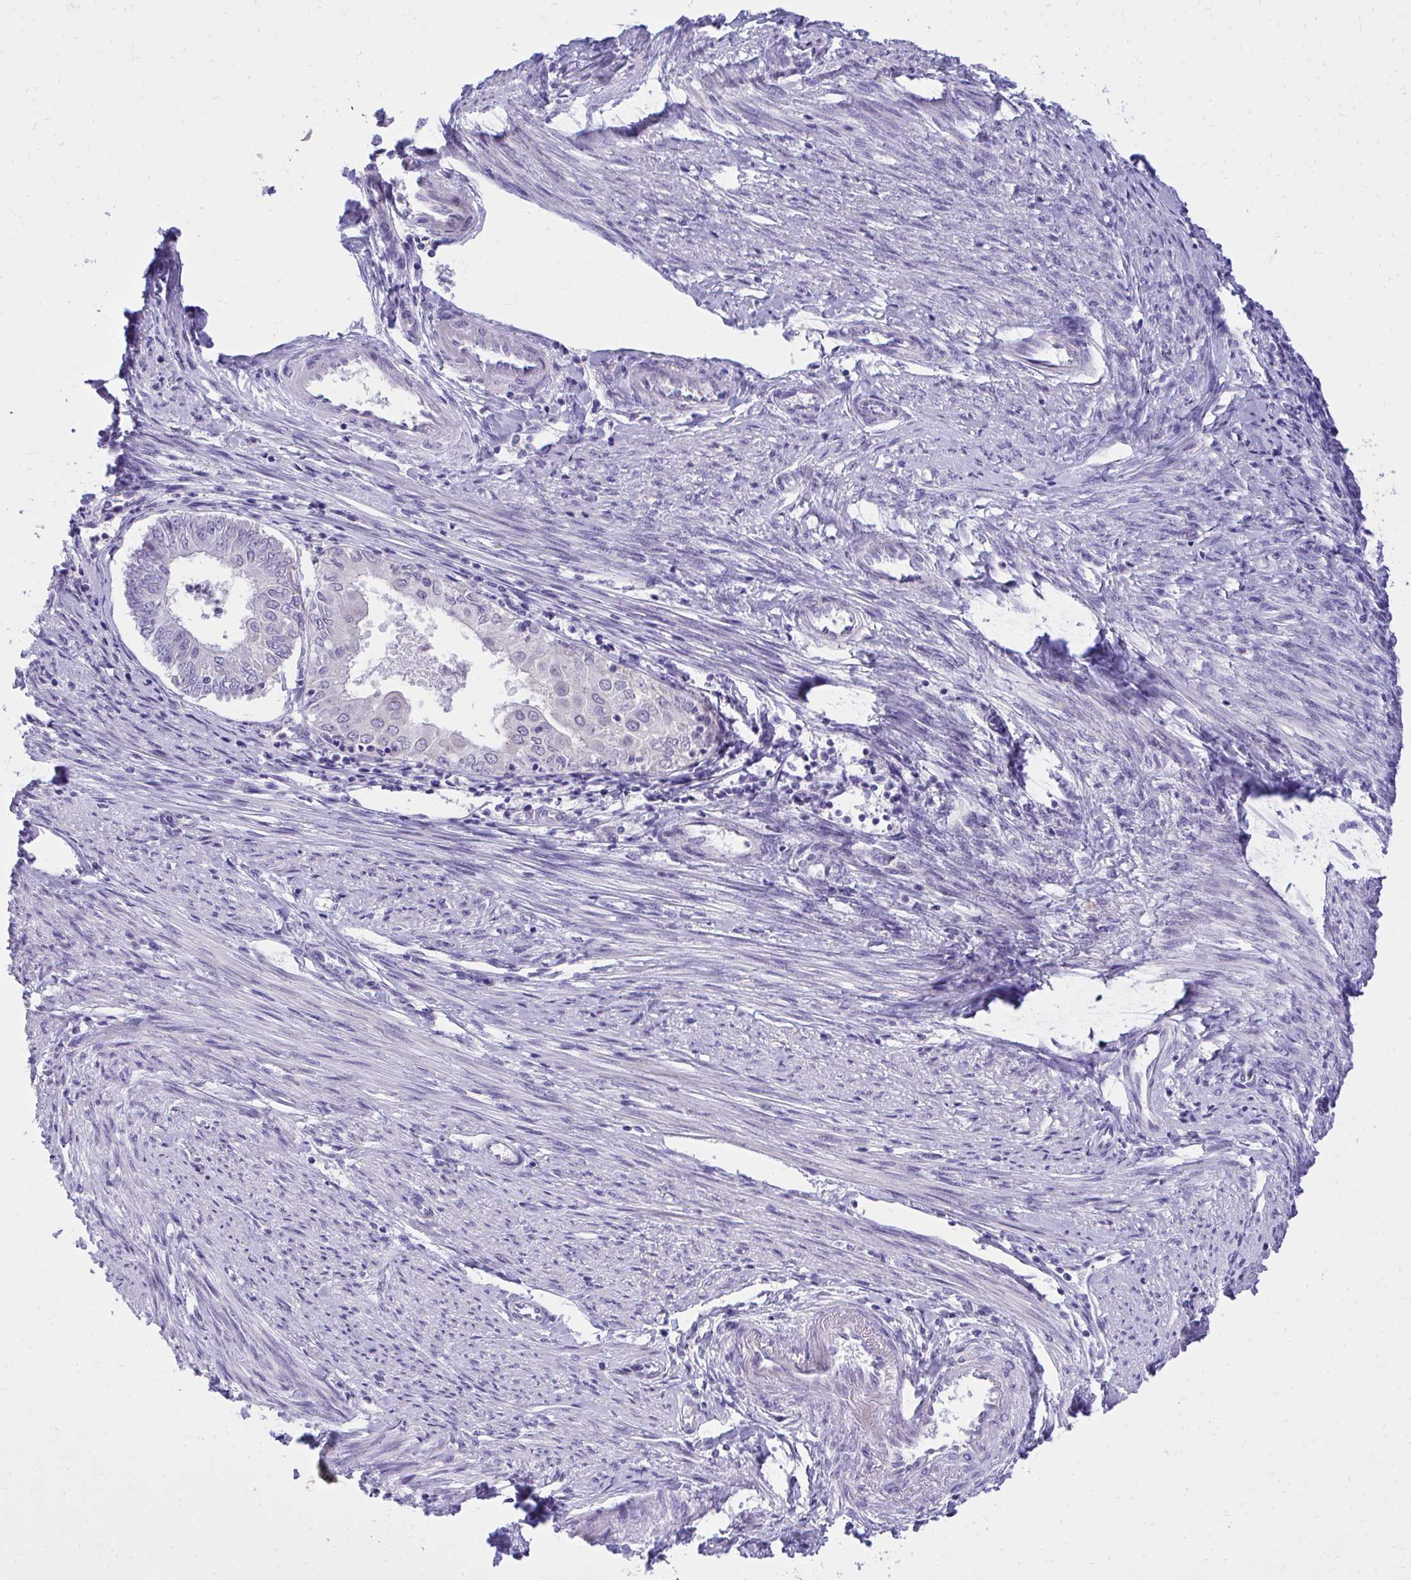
{"staining": {"intensity": "negative", "quantity": "none", "location": "none"}, "tissue": "endometrial cancer", "cell_type": "Tumor cells", "image_type": "cancer", "snomed": [{"axis": "morphology", "description": "Adenocarcinoma, NOS"}, {"axis": "topography", "description": "Endometrium"}], "caption": "Immunohistochemical staining of endometrial adenocarcinoma shows no significant expression in tumor cells.", "gene": "TMCO5A", "patient": {"sex": "female", "age": 68}}